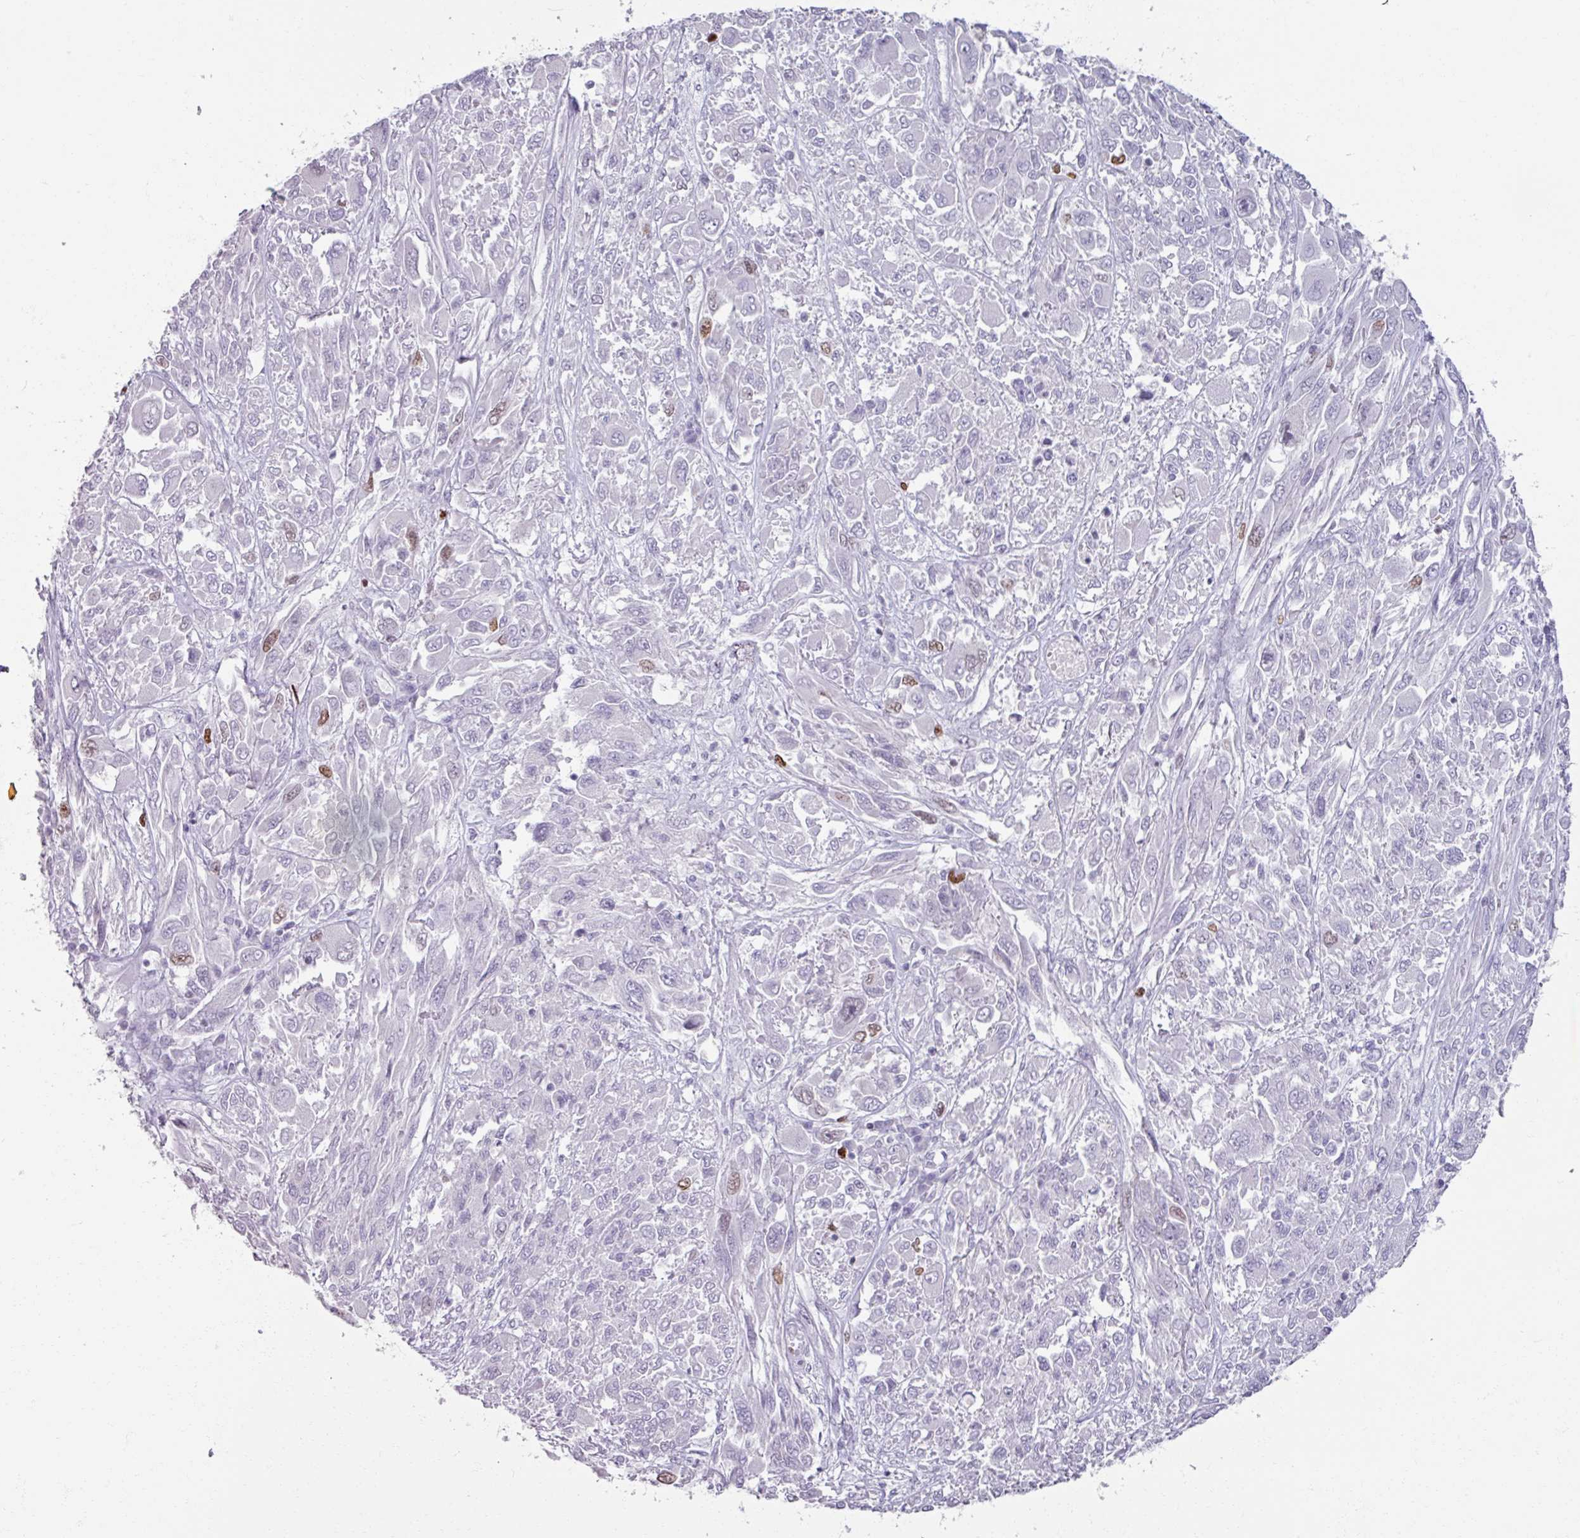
{"staining": {"intensity": "moderate", "quantity": "<25%", "location": "nuclear"}, "tissue": "melanoma", "cell_type": "Tumor cells", "image_type": "cancer", "snomed": [{"axis": "morphology", "description": "Malignant melanoma, NOS"}, {"axis": "topography", "description": "Skin"}], "caption": "There is low levels of moderate nuclear staining in tumor cells of melanoma, as demonstrated by immunohistochemical staining (brown color).", "gene": "ATAD2", "patient": {"sex": "female", "age": 91}}